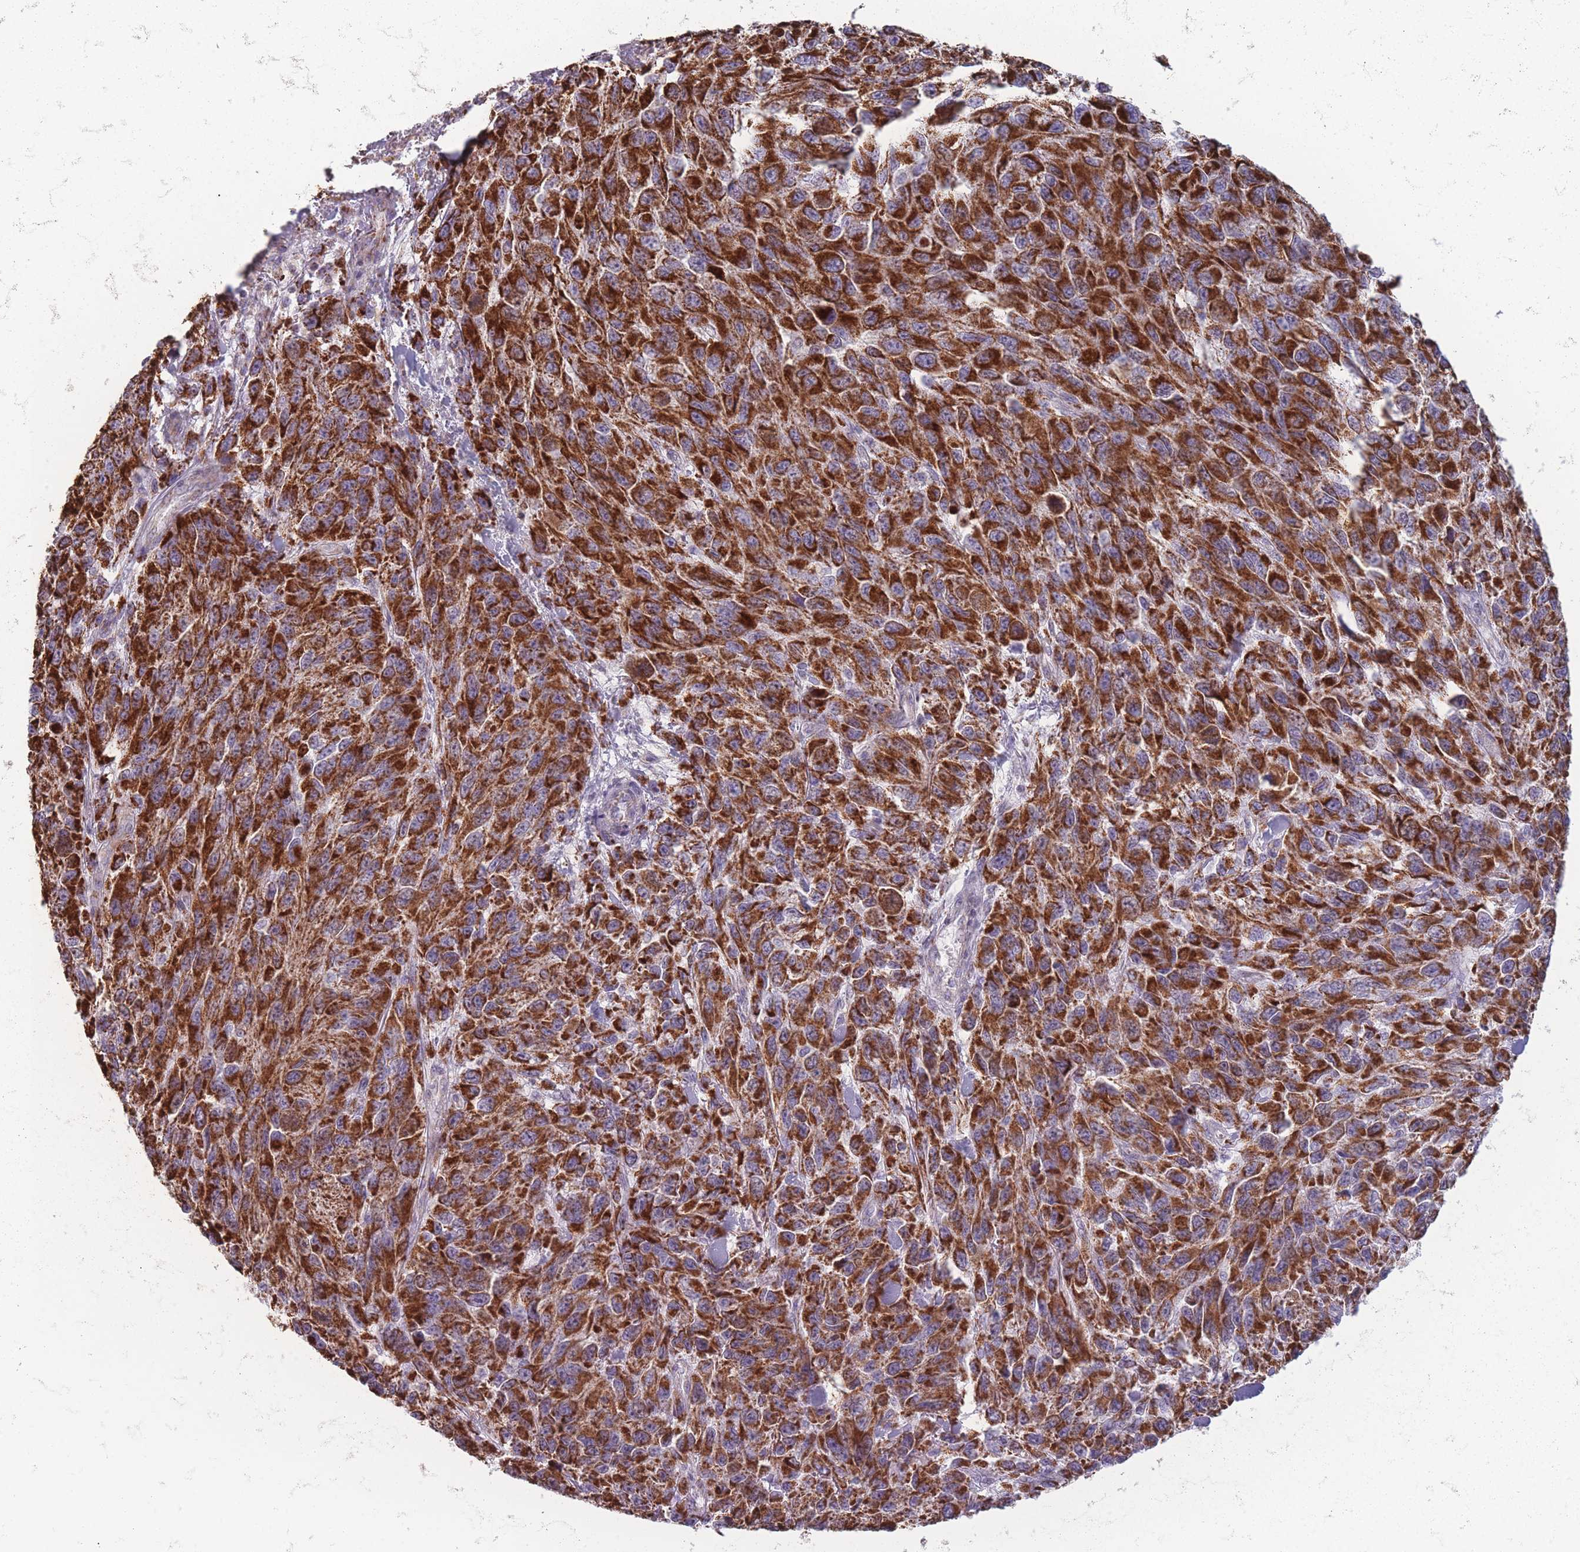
{"staining": {"intensity": "strong", "quantity": ">75%", "location": "cytoplasmic/membranous"}, "tissue": "melanoma", "cell_type": "Tumor cells", "image_type": "cancer", "snomed": [{"axis": "morphology", "description": "Malignant melanoma, NOS"}, {"axis": "topography", "description": "Skin"}], "caption": "There is high levels of strong cytoplasmic/membranous expression in tumor cells of melanoma, as demonstrated by immunohistochemical staining (brown color).", "gene": "DCHS1", "patient": {"sex": "female", "age": 96}}